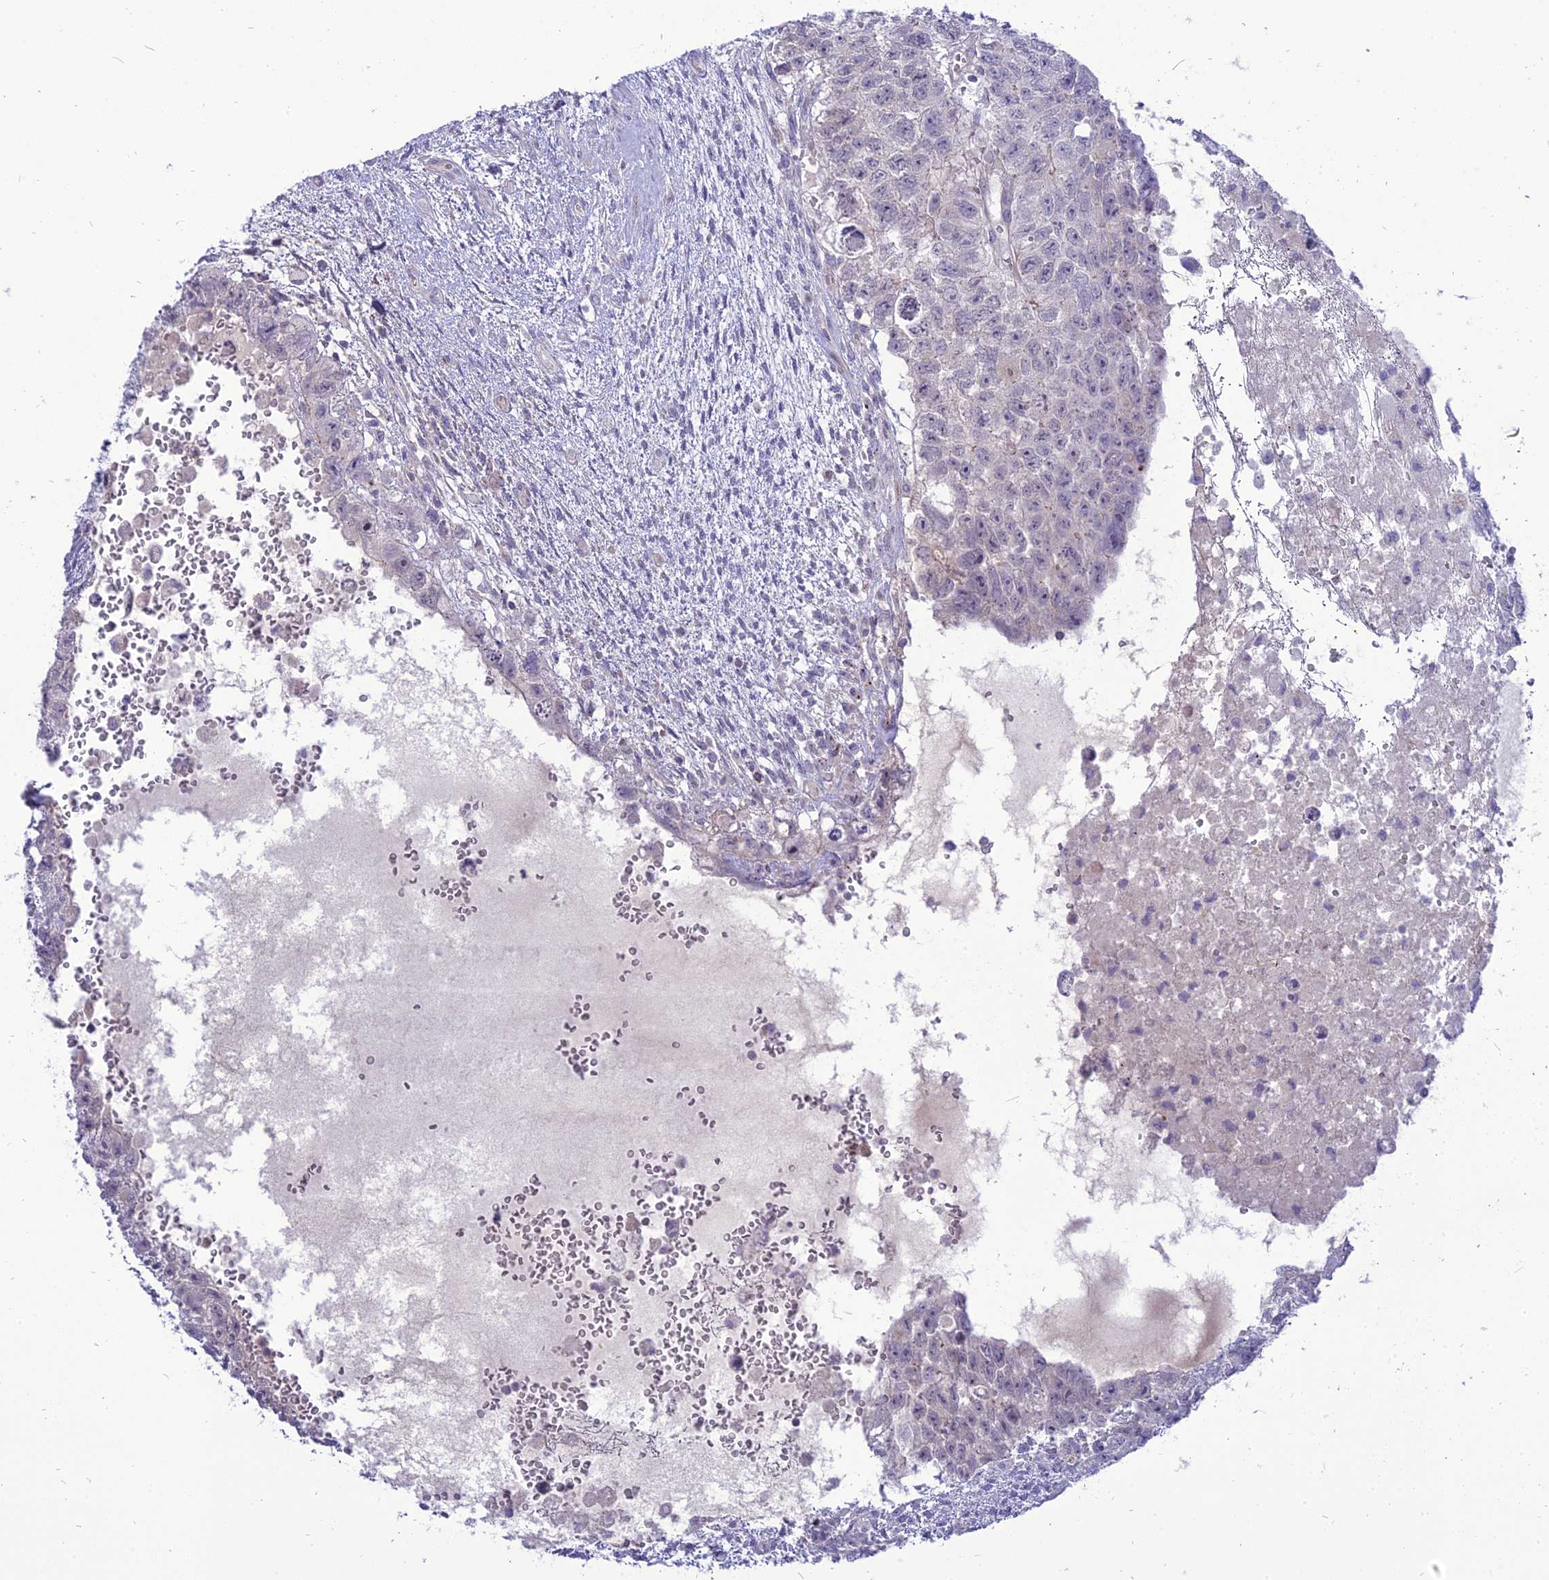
{"staining": {"intensity": "negative", "quantity": "none", "location": "none"}, "tissue": "testis cancer", "cell_type": "Tumor cells", "image_type": "cancer", "snomed": [{"axis": "morphology", "description": "Carcinoma, Embryonal, NOS"}, {"axis": "topography", "description": "Testis"}], "caption": "DAB immunohistochemical staining of testis cancer (embryonal carcinoma) shows no significant expression in tumor cells. (DAB immunohistochemistry, high magnification).", "gene": "MBD3L1", "patient": {"sex": "male", "age": 26}}